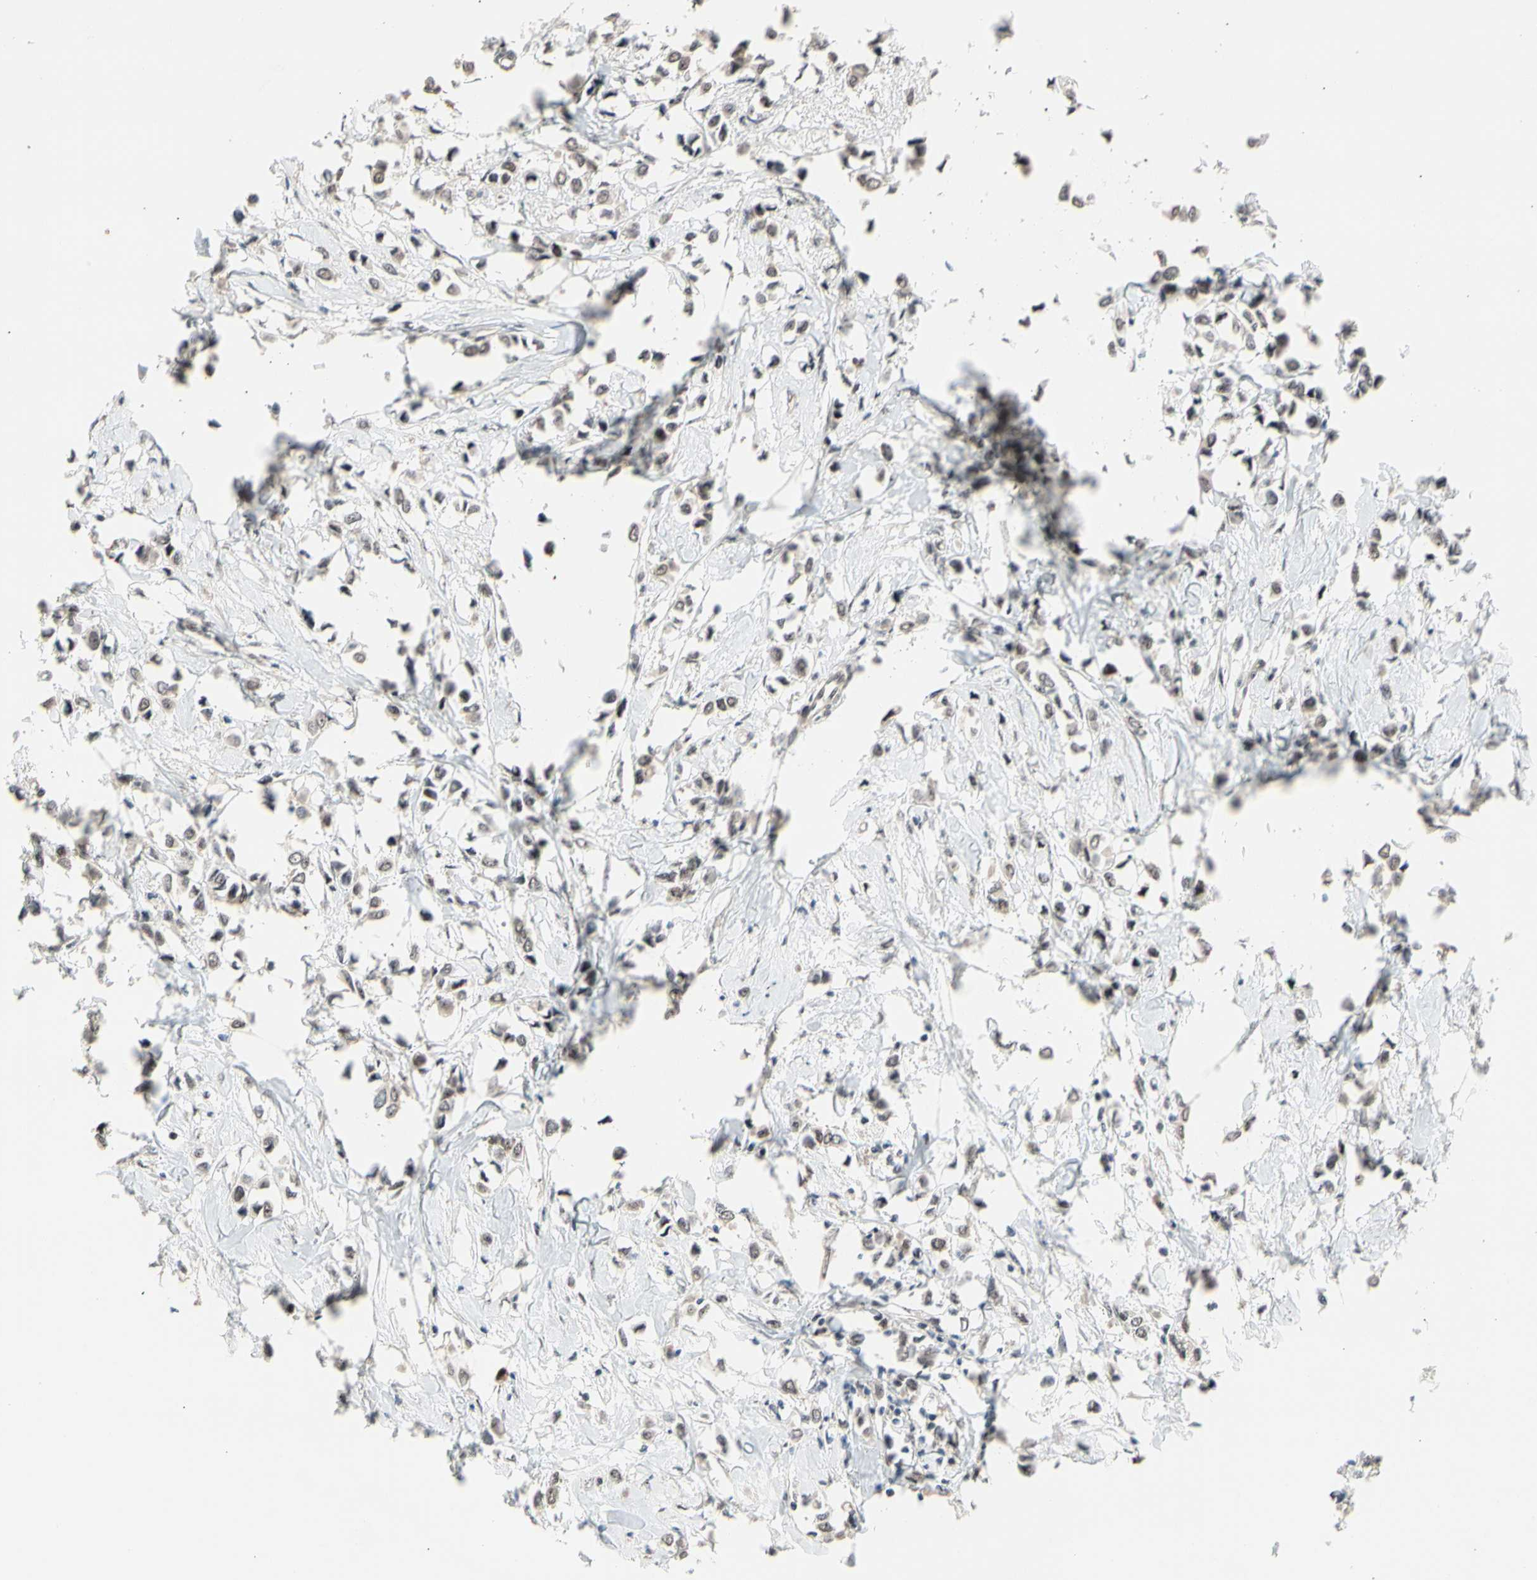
{"staining": {"intensity": "weak", "quantity": ">75%", "location": "cytoplasmic/membranous"}, "tissue": "breast cancer", "cell_type": "Tumor cells", "image_type": "cancer", "snomed": [{"axis": "morphology", "description": "Lobular carcinoma"}, {"axis": "topography", "description": "Breast"}], "caption": "This histopathology image reveals breast cancer stained with immunohistochemistry (IHC) to label a protein in brown. The cytoplasmic/membranous of tumor cells show weak positivity for the protein. Nuclei are counter-stained blue.", "gene": "NGEF", "patient": {"sex": "female", "age": 51}}